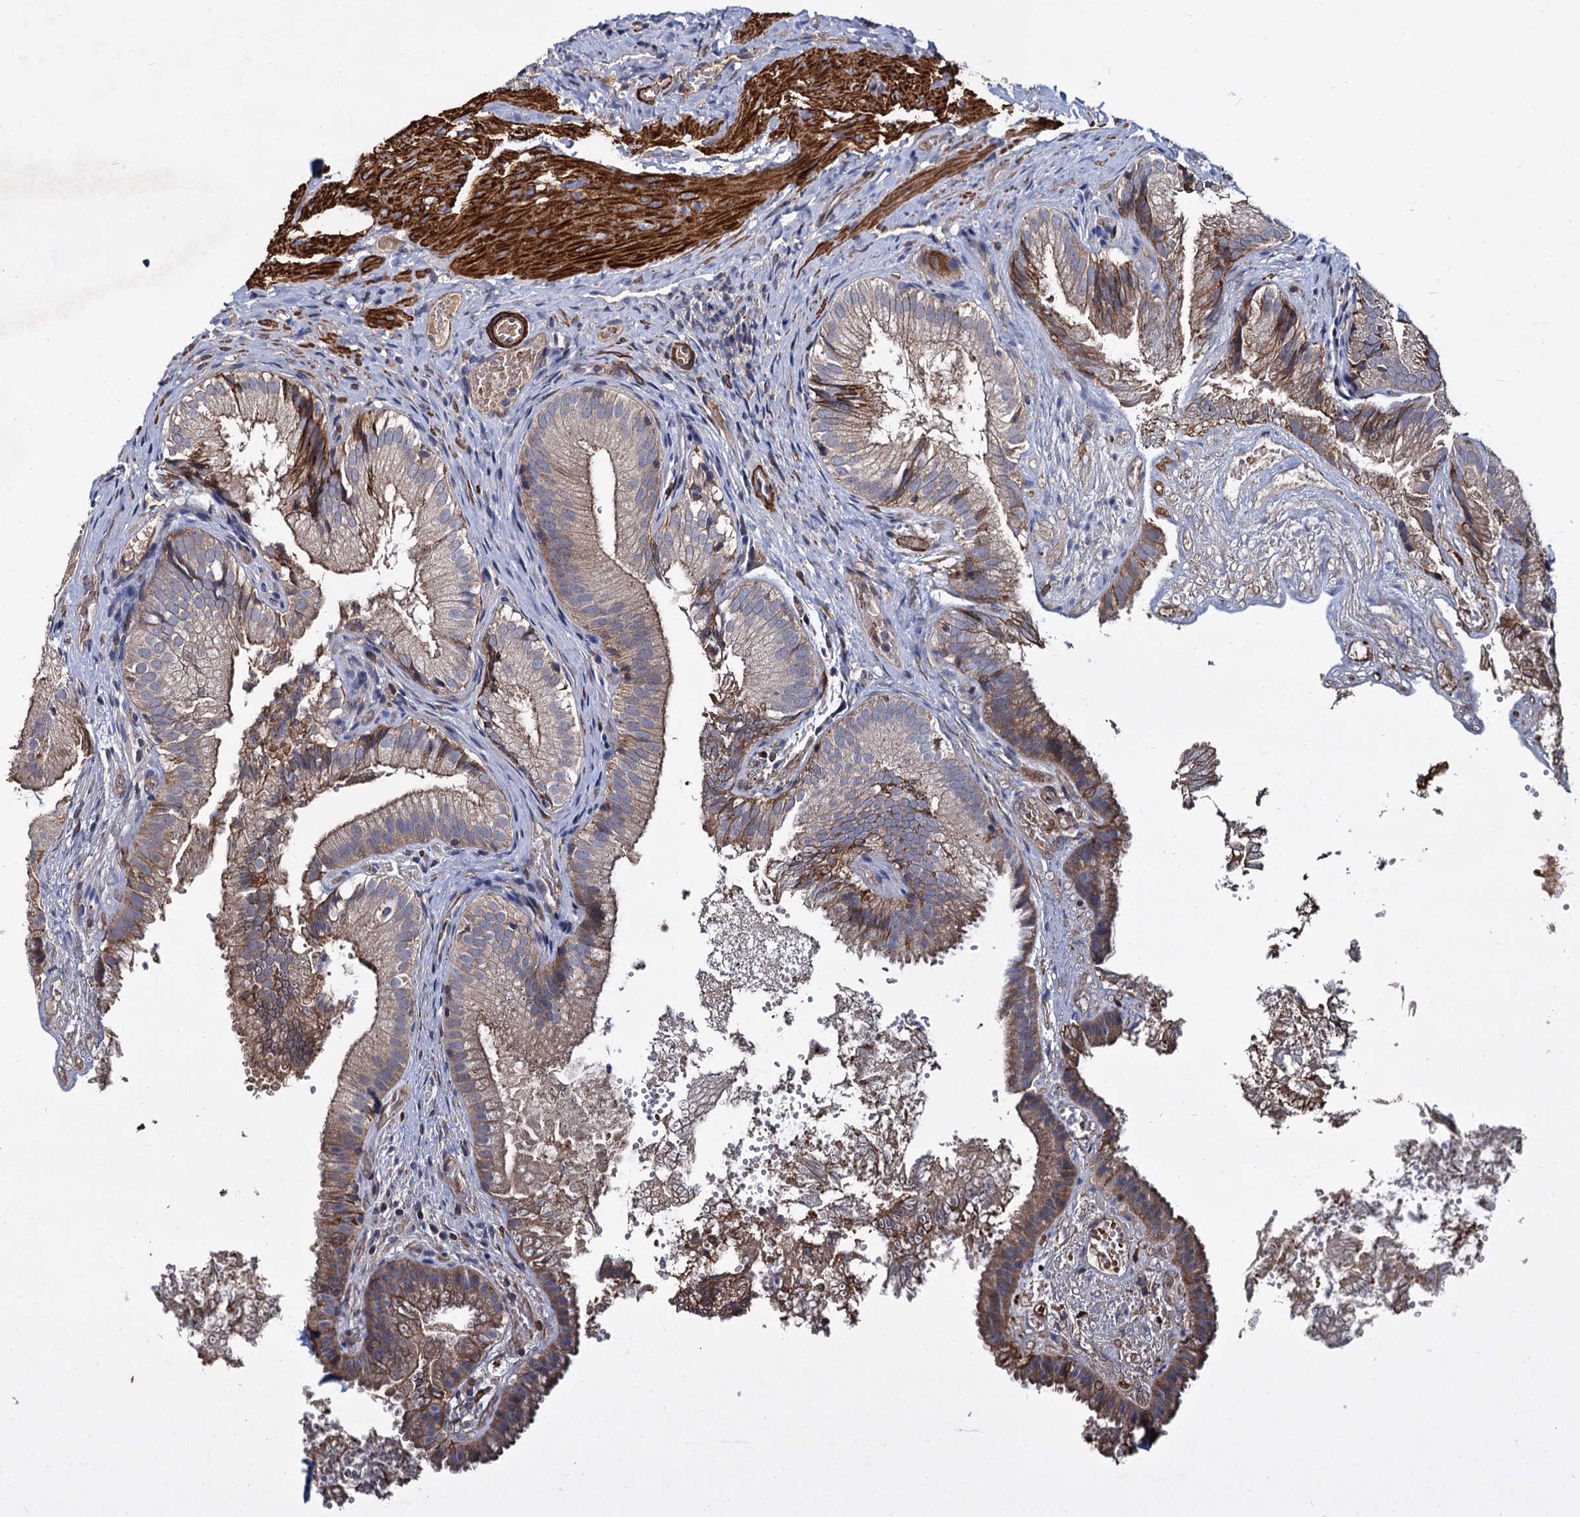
{"staining": {"intensity": "weak", "quantity": "25%-75%", "location": "cytoplasmic/membranous"}, "tissue": "gallbladder", "cell_type": "Glandular cells", "image_type": "normal", "snomed": [{"axis": "morphology", "description": "Normal tissue, NOS"}, {"axis": "topography", "description": "Gallbladder"}], "caption": "Gallbladder stained for a protein (brown) demonstrates weak cytoplasmic/membranous positive positivity in about 25%-75% of glandular cells.", "gene": "ISM2", "patient": {"sex": "female", "age": 30}}